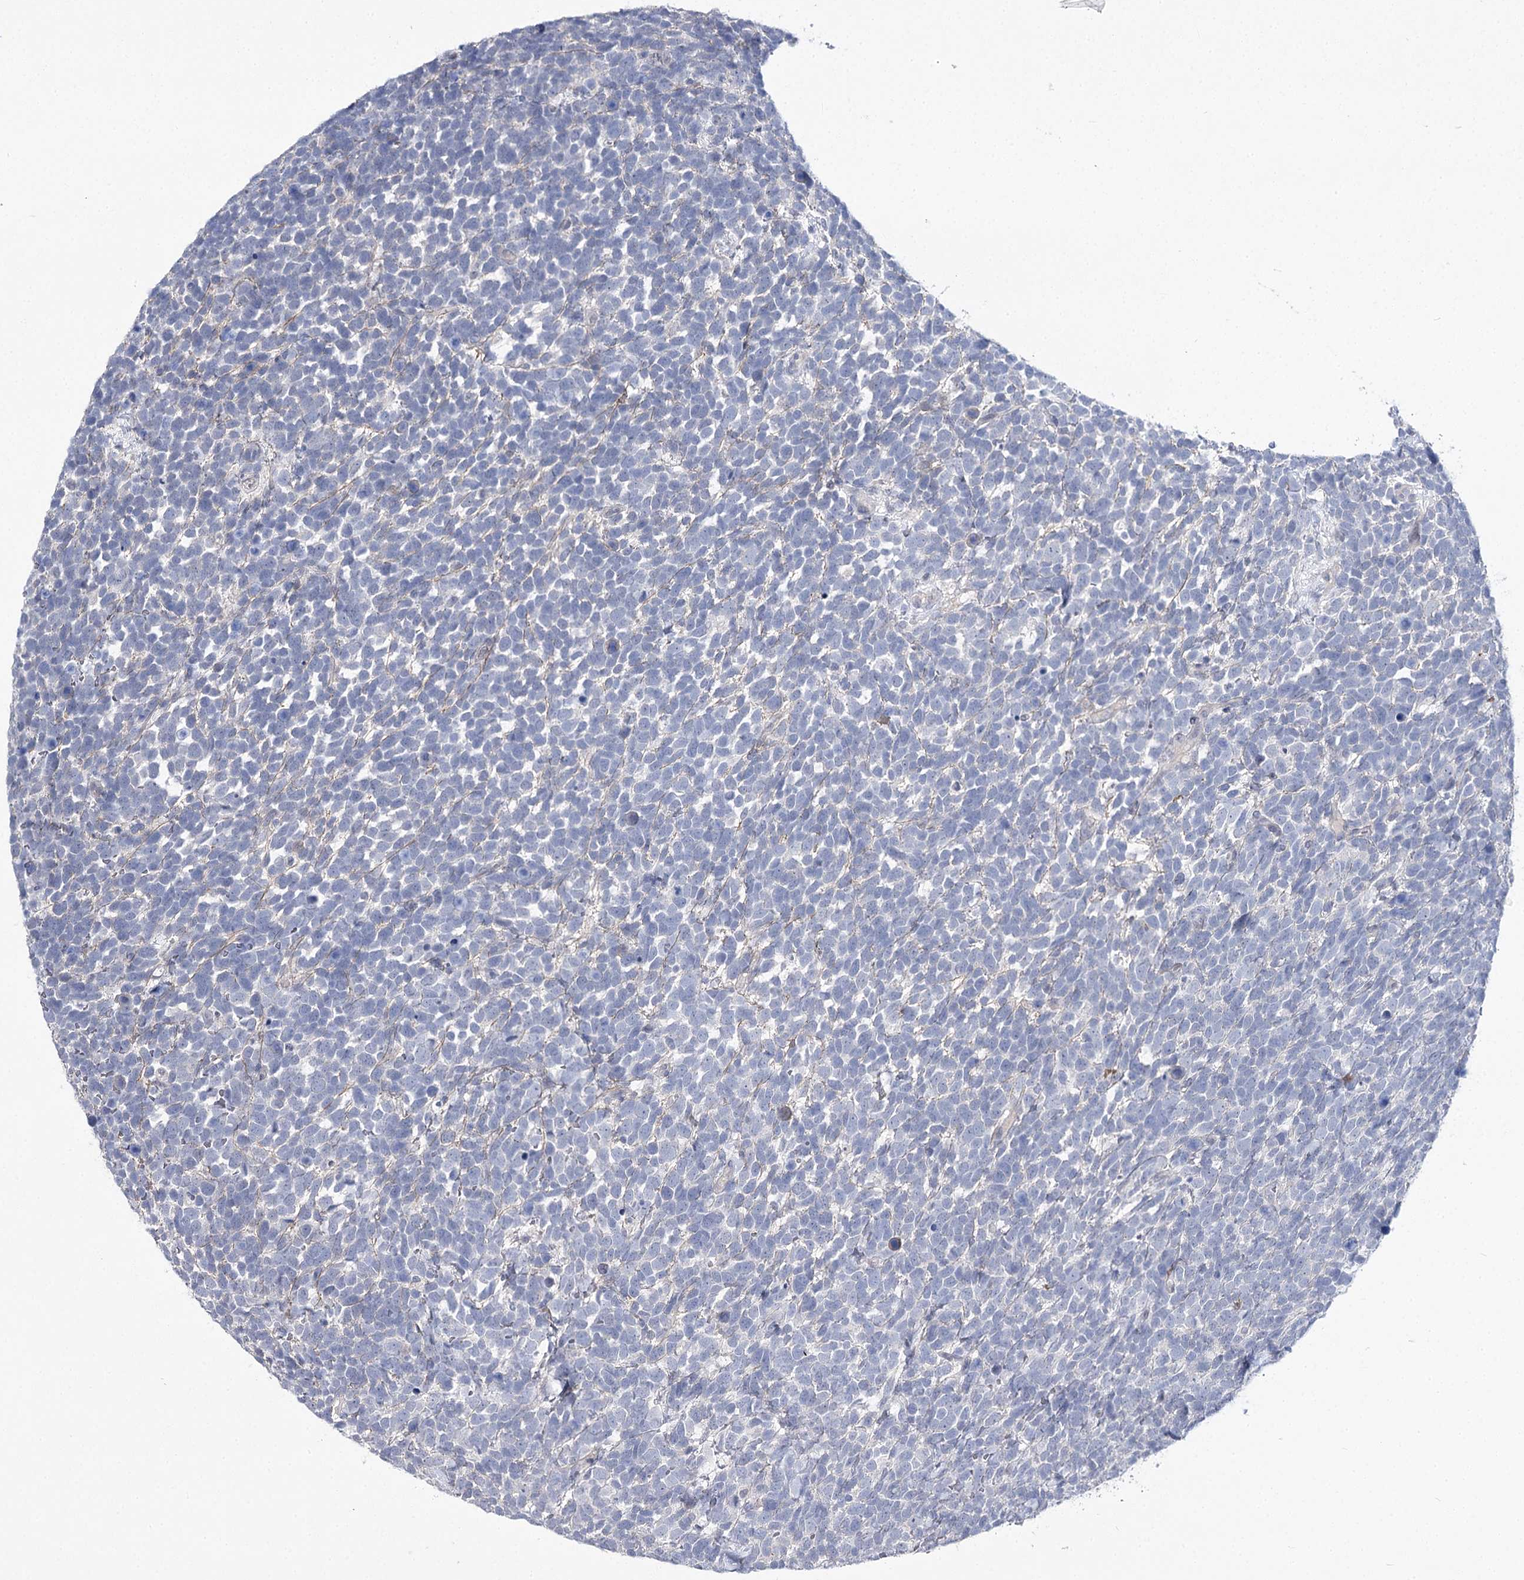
{"staining": {"intensity": "negative", "quantity": "none", "location": "none"}, "tissue": "urothelial cancer", "cell_type": "Tumor cells", "image_type": "cancer", "snomed": [{"axis": "morphology", "description": "Urothelial carcinoma, High grade"}, {"axis": "topography", "description": "Urinary bladder"}], "caption": "High magnification brightfield microscopy of urothelial carcinoma (high-grade) stained with DAB (brown) and counterstained with hematoxylin (blue): tumor cells show no significant staining.", "gene": "ATP10B", "patient": {"sex": "female", "age": 82}}